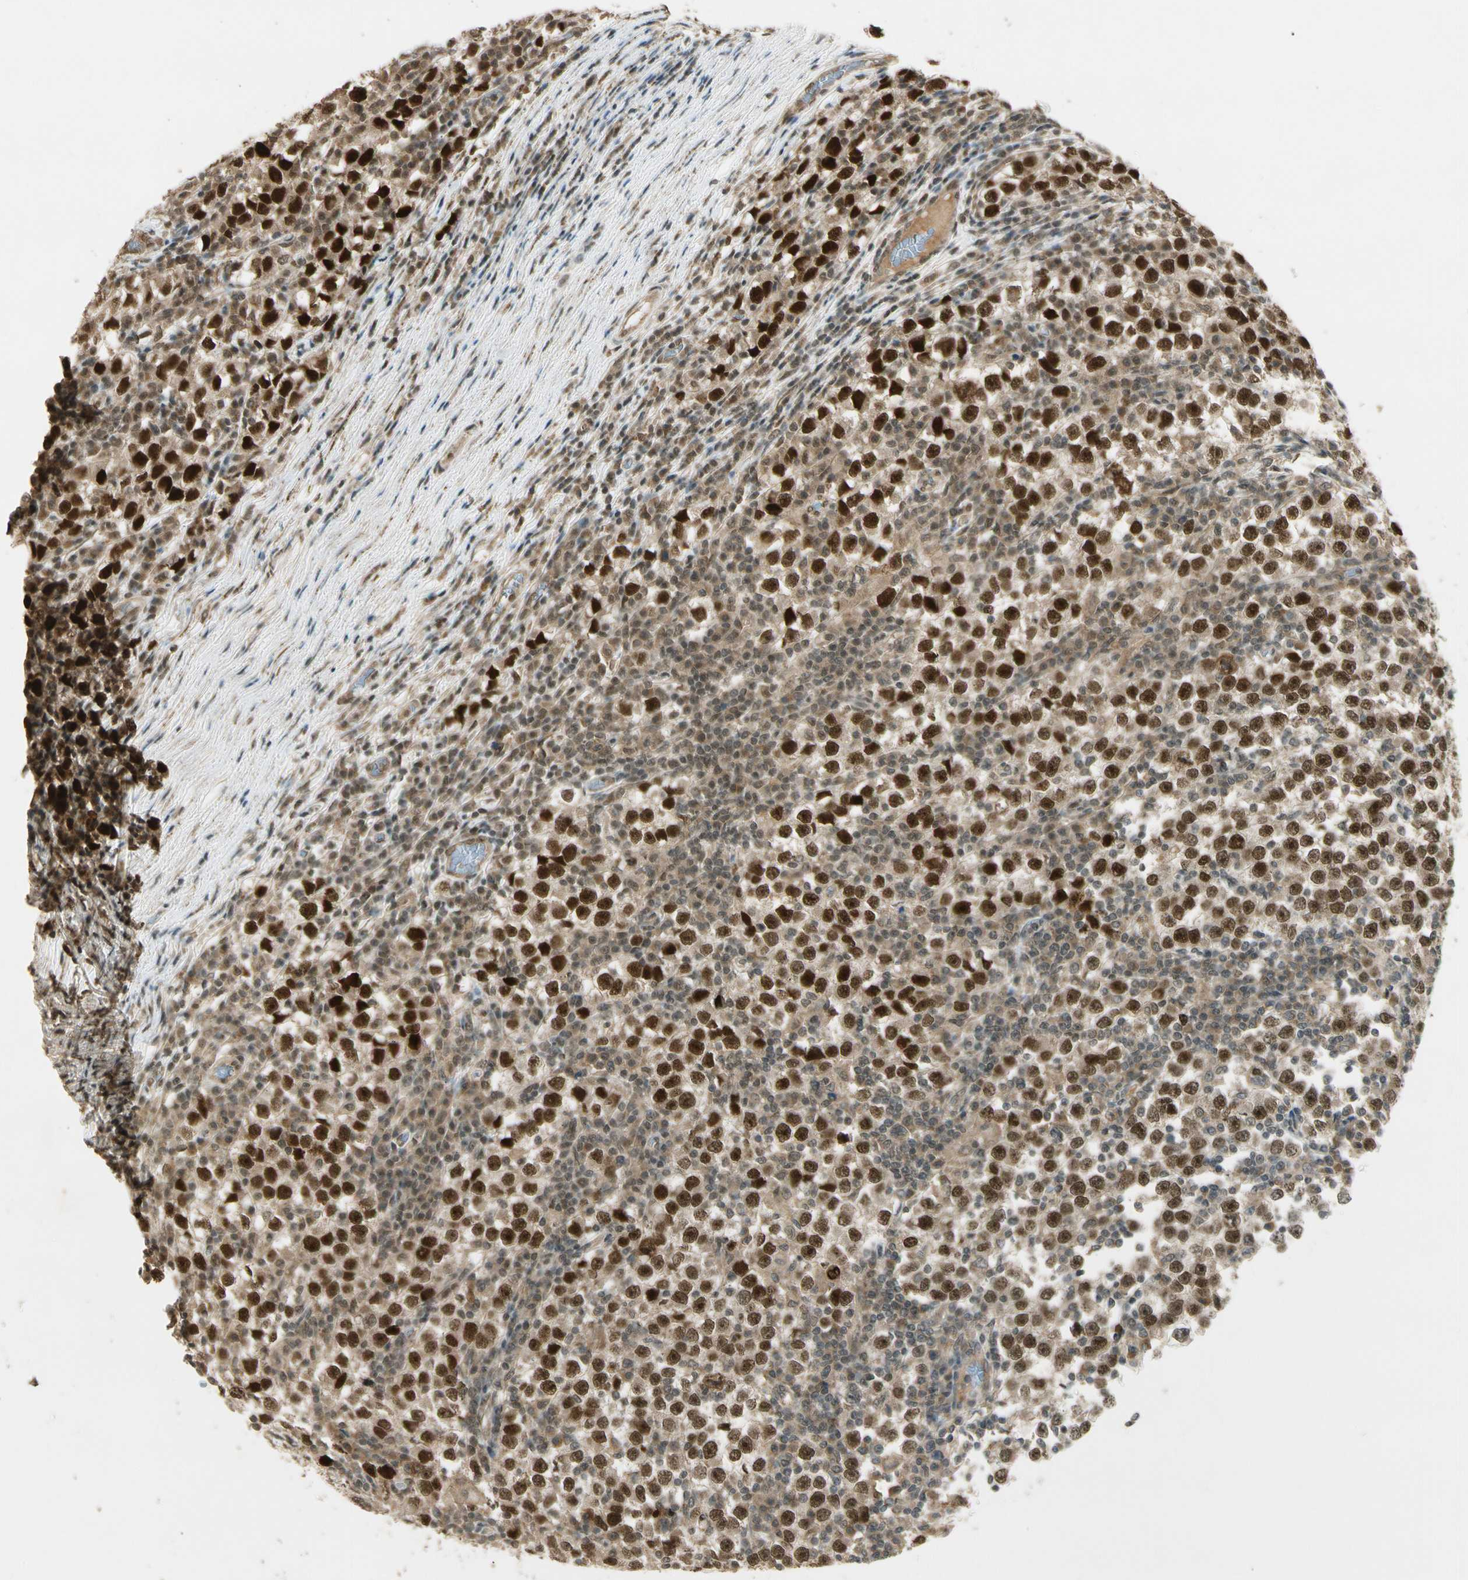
{"staining": {"intensity": "strong", "quantity": ">75%", "location": "cytoplasmic/membranous,nuclear"}, "tissue": "testis cancer", "cell_type": "Tumor cells", "image_type": "cancer", "snomed": [{"axis": "morphology", "description": "Seminoma, NOS"}, {"axis": "topography", "description": "Testis"}], "caption": "Testis seminoma stained with DAB immunohistochemistry (IHC) demonstrates high levels of strong cytoplasmic/membranous and nuclear expression in approximately >75% of tumor cells.", "gene": "ZNF135", "patient": {"sex": "male", "age": 65}}